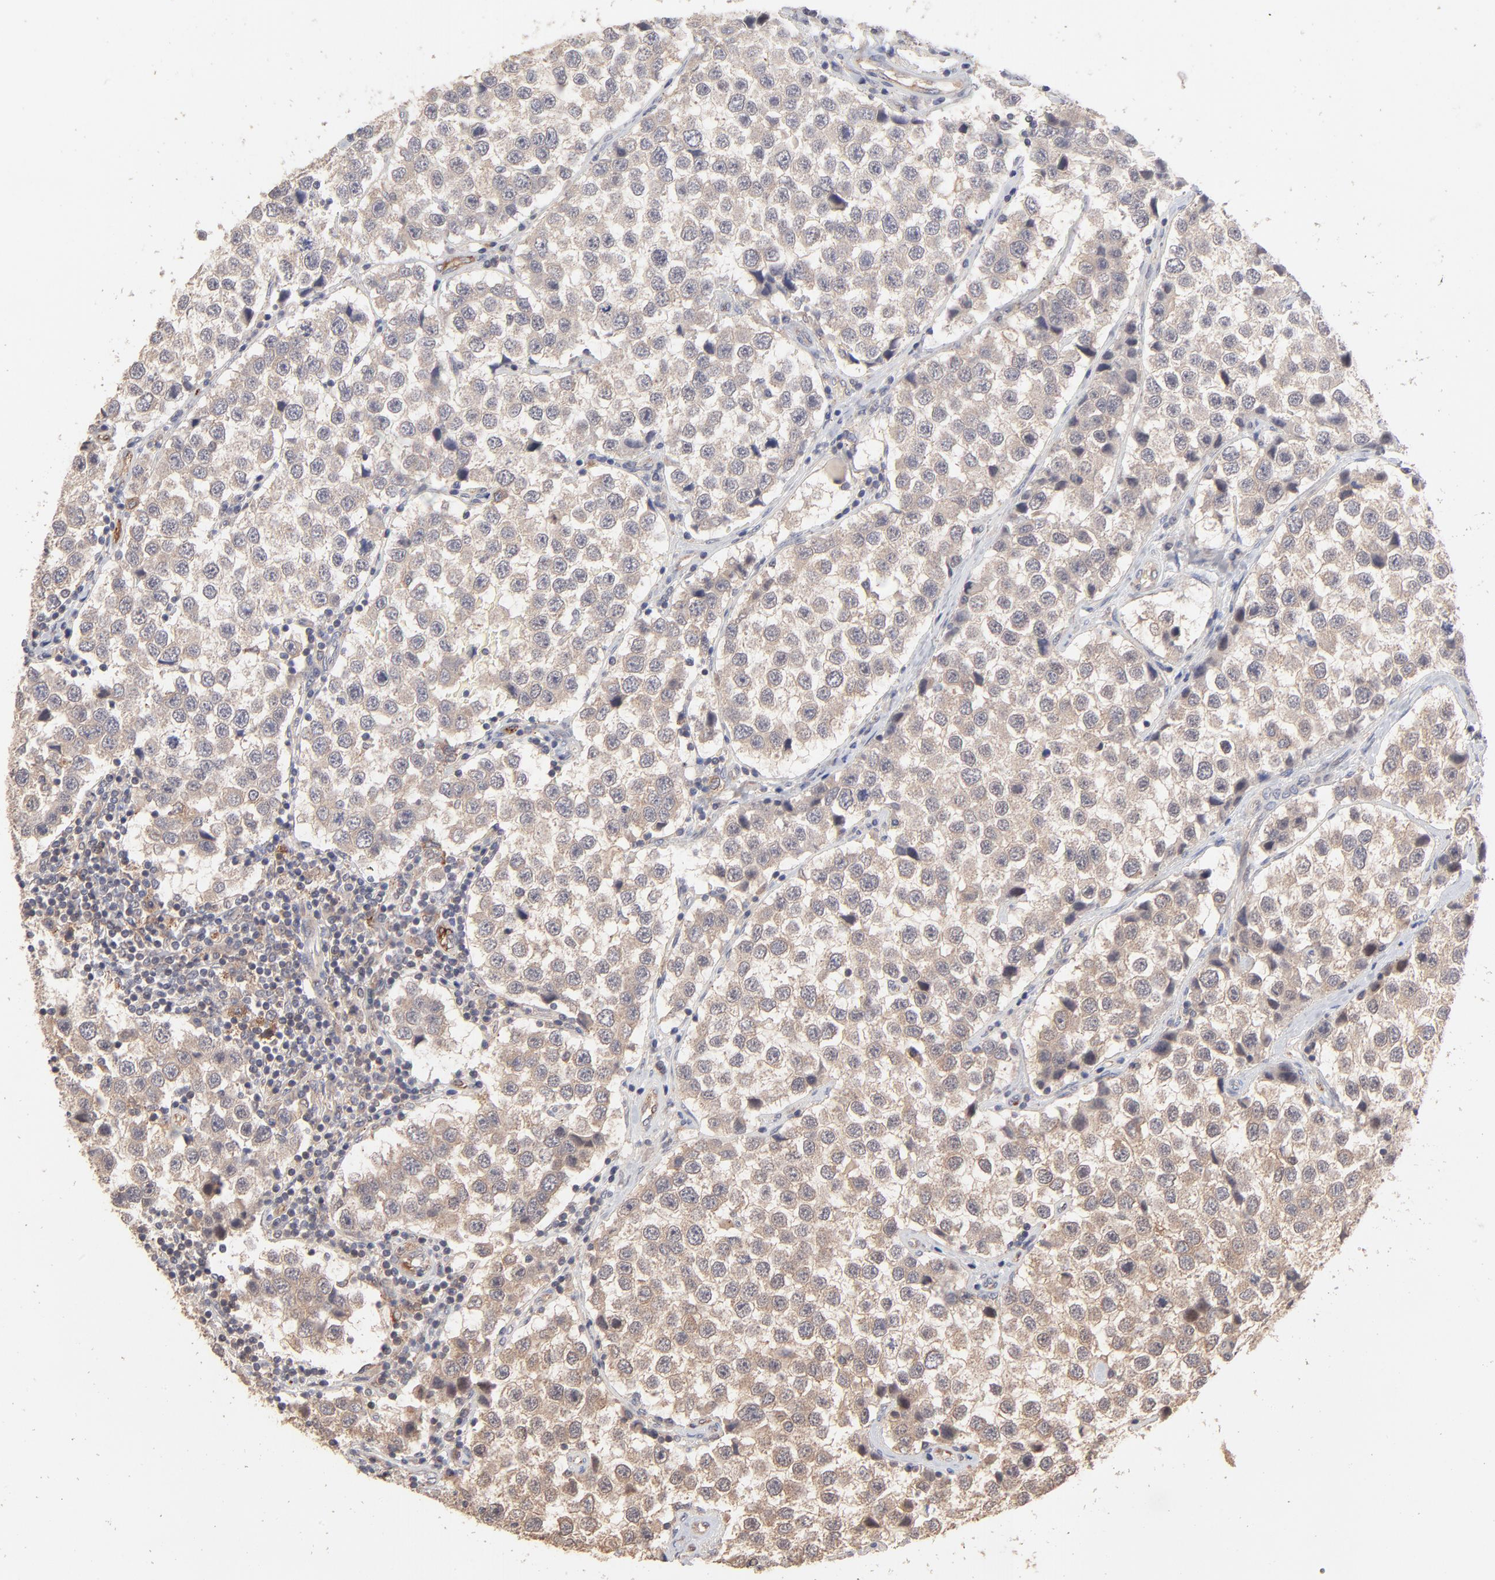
{"staining": {"intensity": "weak", "quantity": ">75%", "location": "cytoplasmic/membranous"}, "tissue": "testis cancer", "cell_type": "Tumor cells", "image_type": "cancer", "snomed": [{"axis": "morphology", "description": "Seminoma, NOS"}, {"axis": "topography", "description": "Testis"}], "caption": "Immunohistochemical staining of testis seminoma demonstrates weak cytoplasmic/membranous protein positivity in about >75% of tumor cells.", "gene": "IVNS1ABP", "patient": {"sex": "male", "age": 39}}